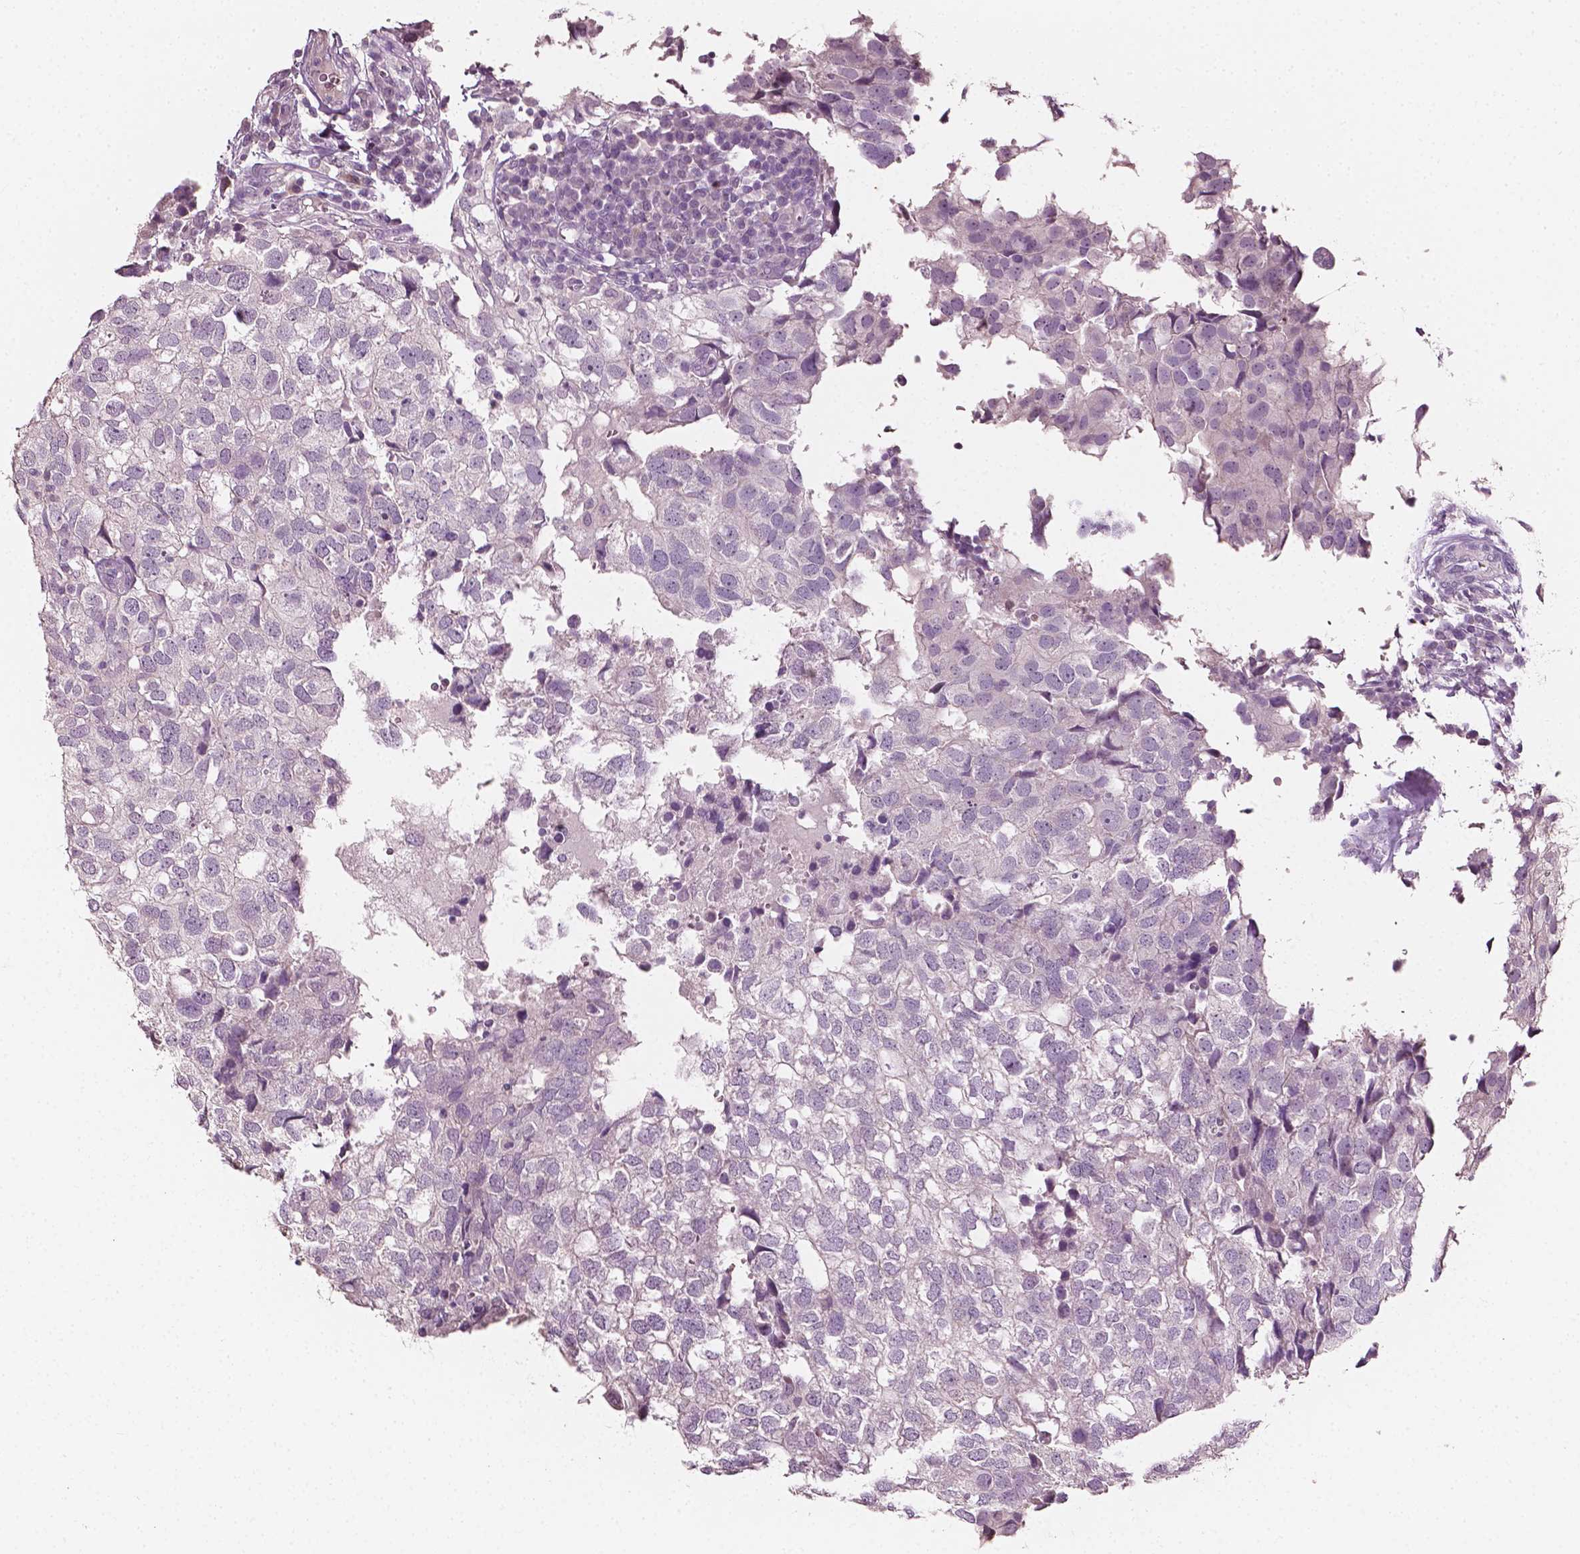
{"staining": {"intensity": "negative", "quantity": "none", "location": "none"}, "tissue": "breast cancer", "cell_type": "Tumor cells", "image_type": "cancer", "snomed": [{"axis": "morphology", "description": "Duct carcinoma"}, {"axis": "topography", "description": "Breast"}], "caption": "Histopathology image shows no significant protein staining in tumor cells of breast cancer.", "gene": "PLA2R1", "patient": {"sex": "female", "age": 30}}